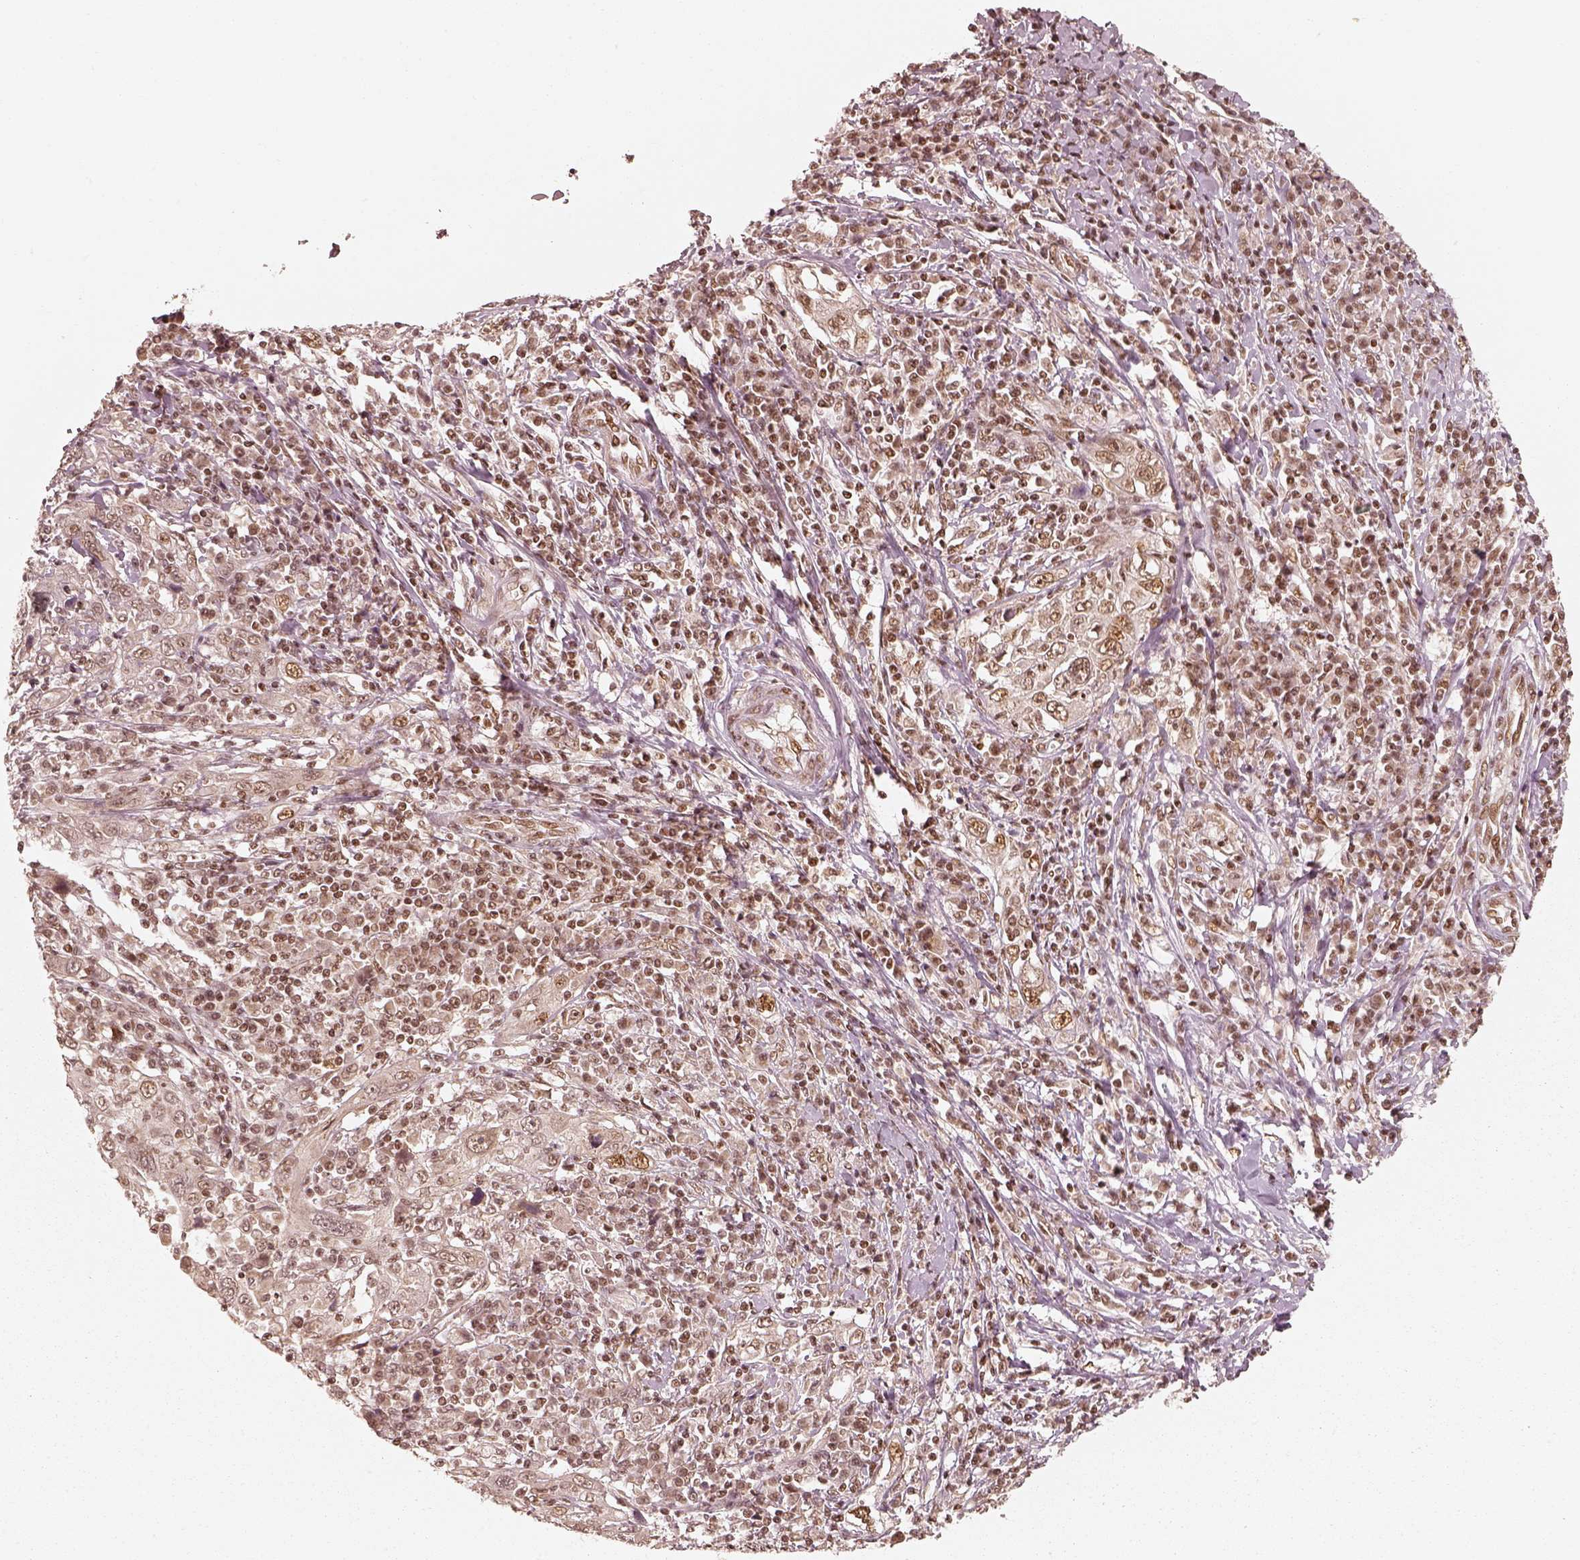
{"staining": {"intensity": "moderate", "quantity": "<25%", "location": "nuclear"}, "tissue": "cervical cancer", "cell_type": "Tumor cells", "image_type": "cancer", "snomed": [{"axis": "morphology", "description": "Squamous cell carcinoma, NOS"}, {"axis": "topography", "description": "Cervix"}], "caption": "Human cervical squamous cell carcinoma stained for a protein (brown) displays moderate nuclear positive positivity in about <25% of tumor cells.", "gene": "GMEB2", "patient": {"sex": "female", "age": 46}}